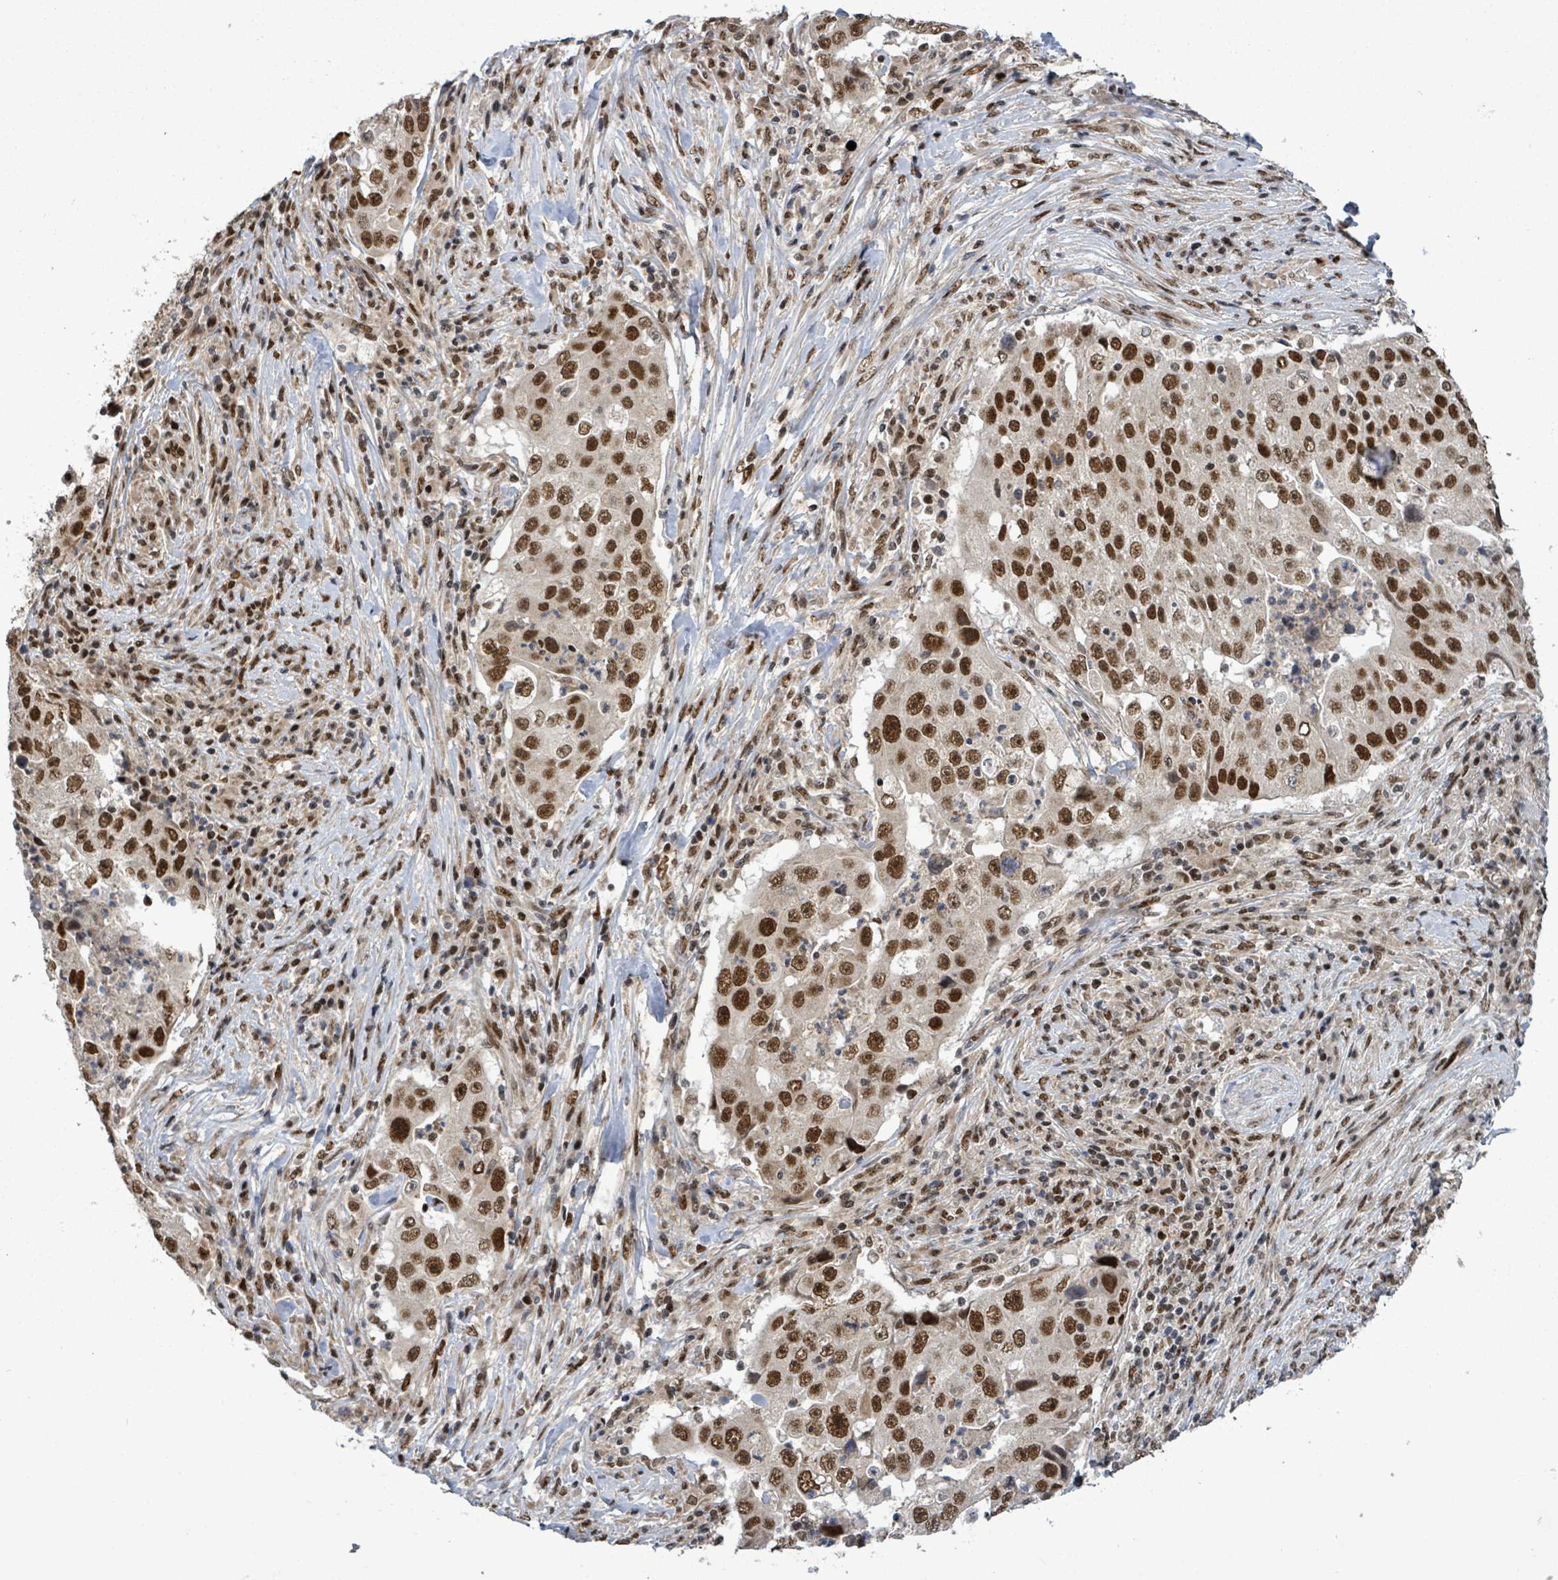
{"staining": {"intensity": "strong", "quantity": ">75%", "location": "nuclear"}, "tissue": "lung cancer", "cell_type": "Tumor cells", "image_type": "cancer", "snomed": [{"axis": "morphology", "description": "Squamous cell carcinoma, NOS"}, {"axis": "topography", "description": "Lung"}], "caption": "IHC histopathology image of lung squamous cell carcinoma stained for a protein (brown), which reveals high levels of strong nuclear expression in about >75% of tumor cells.", "gene": "PATZ1", "patient": {"sex": "male", "age": 64}}